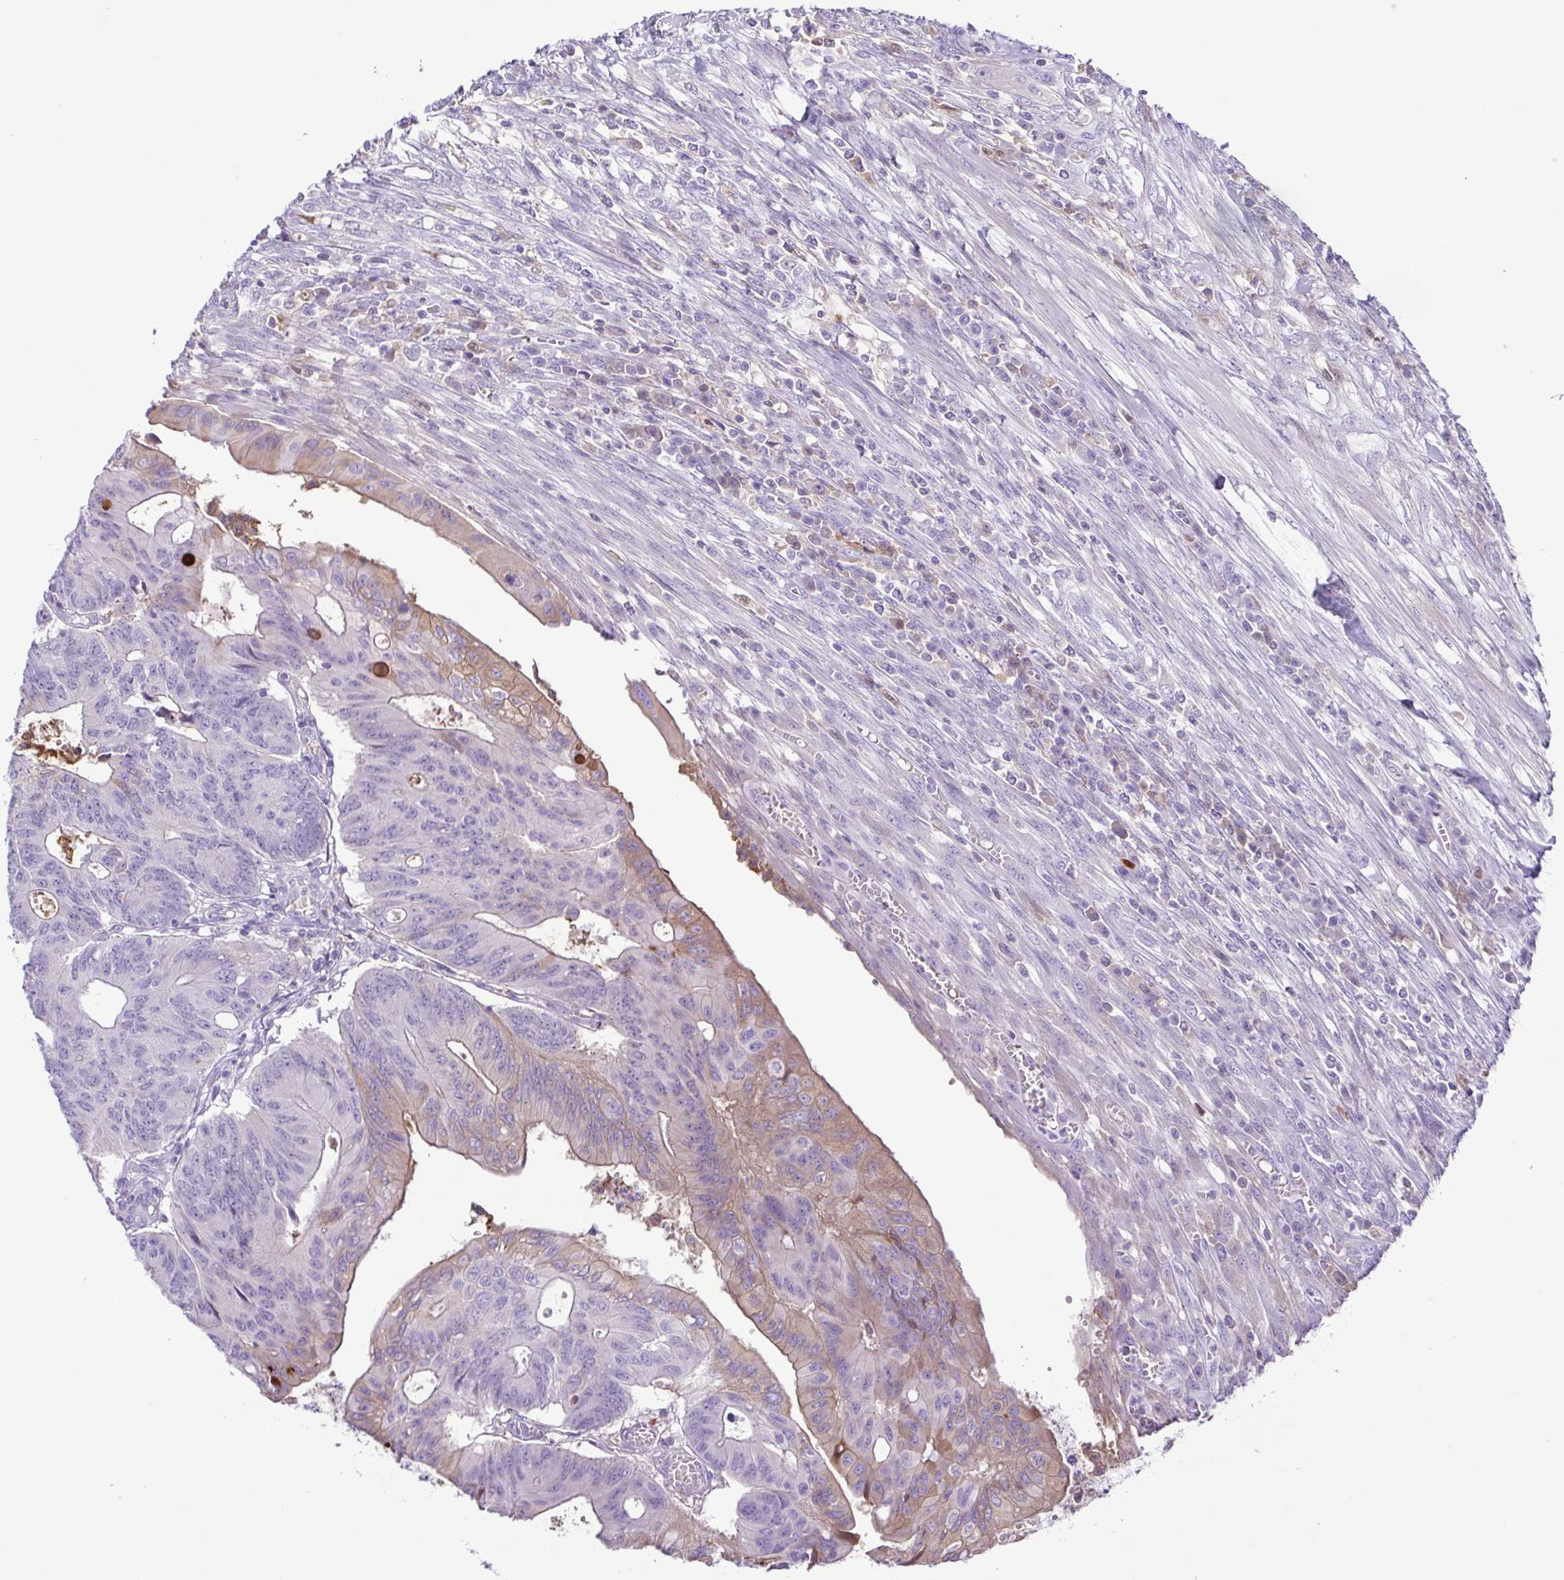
{"staining": {"intensity": "weak", "quantity": "<25%", "location": "cytoplasmic/membranous"}, "tissue": "colorectal cancer", "cell_type": "Tumor cells", "image_type": "cancer", "snomed": [{"axis": "morphology", "description": "Adenocarcinoma, NOS"}, {"axis": "topography", "description": "Colon"}], "caption": "An image of human colorectal cancer is negative for staining in tumor cells.", "gene": "IGFL1", "patient": {"sex": "male", "age": 65}}